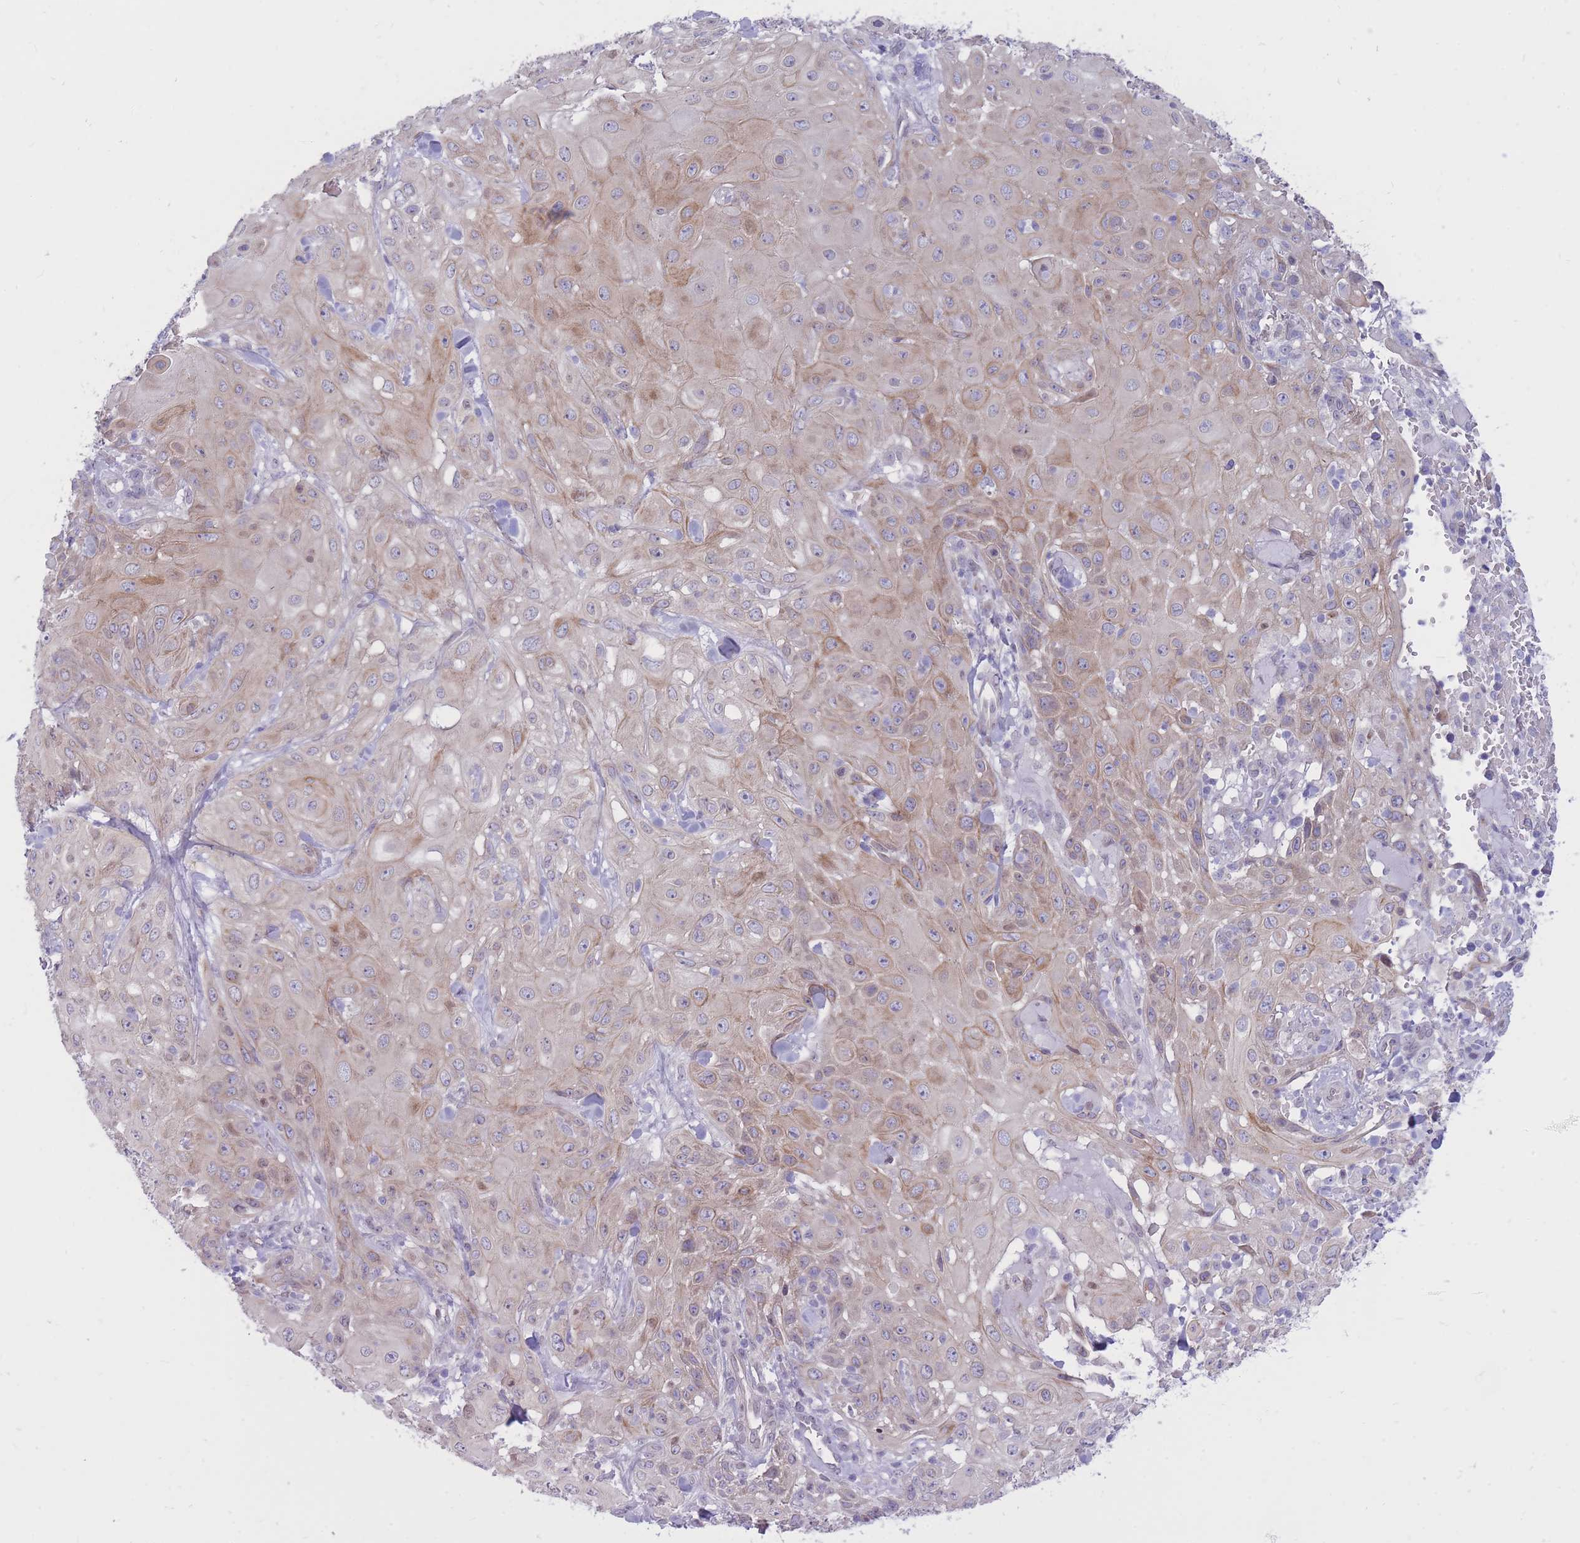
{"staining": {"intensity": "moderate", "quantity": "25%-75%", "location": "cytoplasmic/membranous"}, "tissue": "skin cancer", "cell_type": "Tumor cells", "image_type": "cancer", "snomed": [{"axis": "morphology", "description": "Normal tissue, NOS"}, {"axis": "morphology", "description": "Squamous cell carcinoma, NOS"}, {"axis": "topography", "description": "Skin"}, {"axis": "topography", "description": "Cartilage tissue"}], "caption": "Skin cancer (squamous cell carcinoma) stained for a protein (brown) shows moderate cytoplasmic/membranous positive expression in about 25%-75% of tumor cells.", "gene": "HOOK2", "patient": {"sex": "female", "age": 79}}